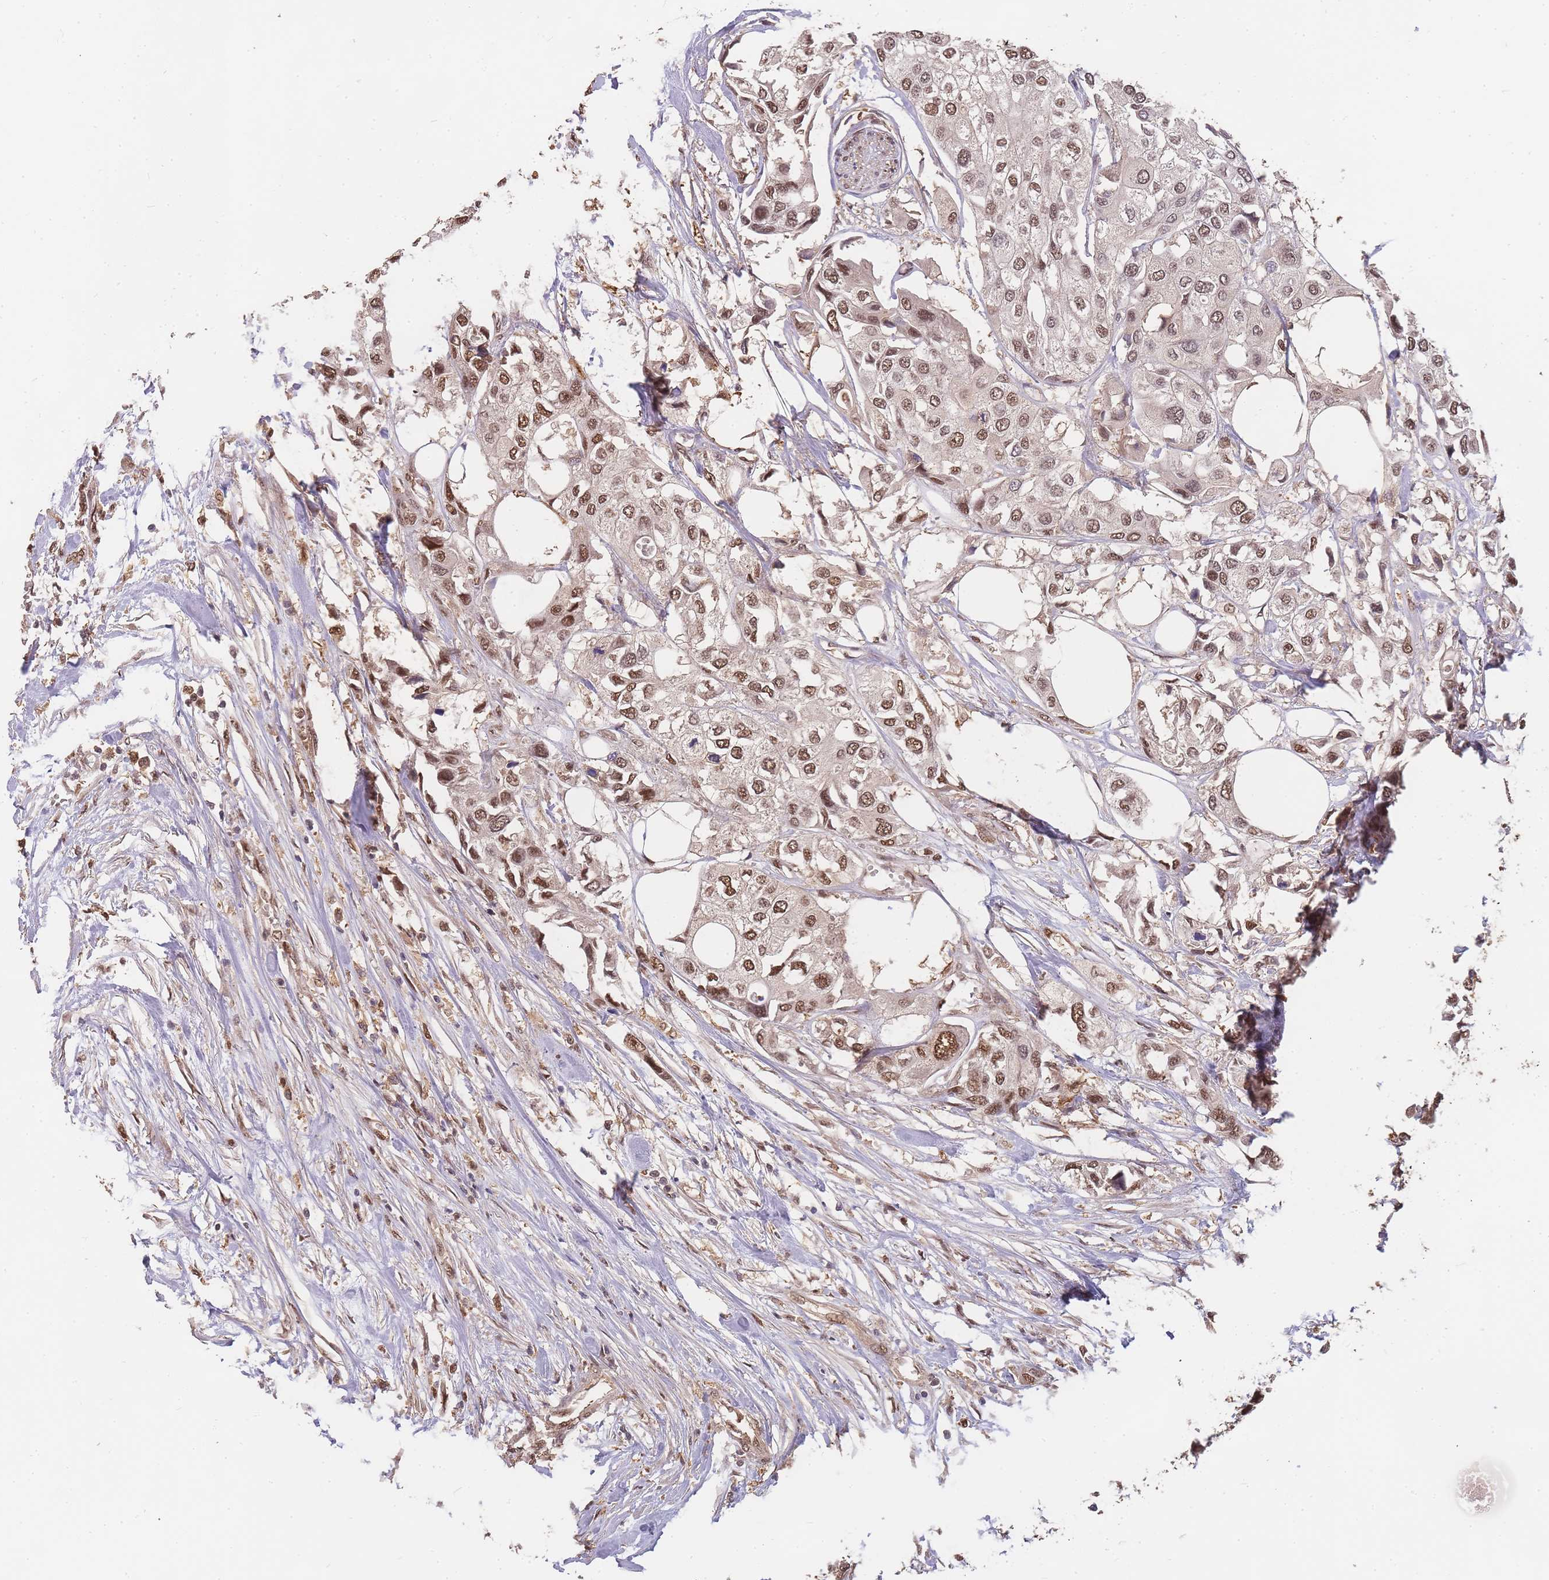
{"staining": {"intensity": "moderate", "quantity": ">75%", "location": "nuclear"}, "tissue": "urothelial cancer", "cell_type": "Tumor cells", "image_type": "cancer", "snomed": [{"axis": "morphology", "description": "Urothelial carcinoma, High grade"}, {"axis": "topography", "description": "Urinary bladder"}], "caption": "A brown stain highlights moderate nuclear positivity of a protein in high-grade urothelial carcinoma tumor cells.", "gene": "CDKN2AIPNL", "patient": {"sex": "male", "age": 64}}